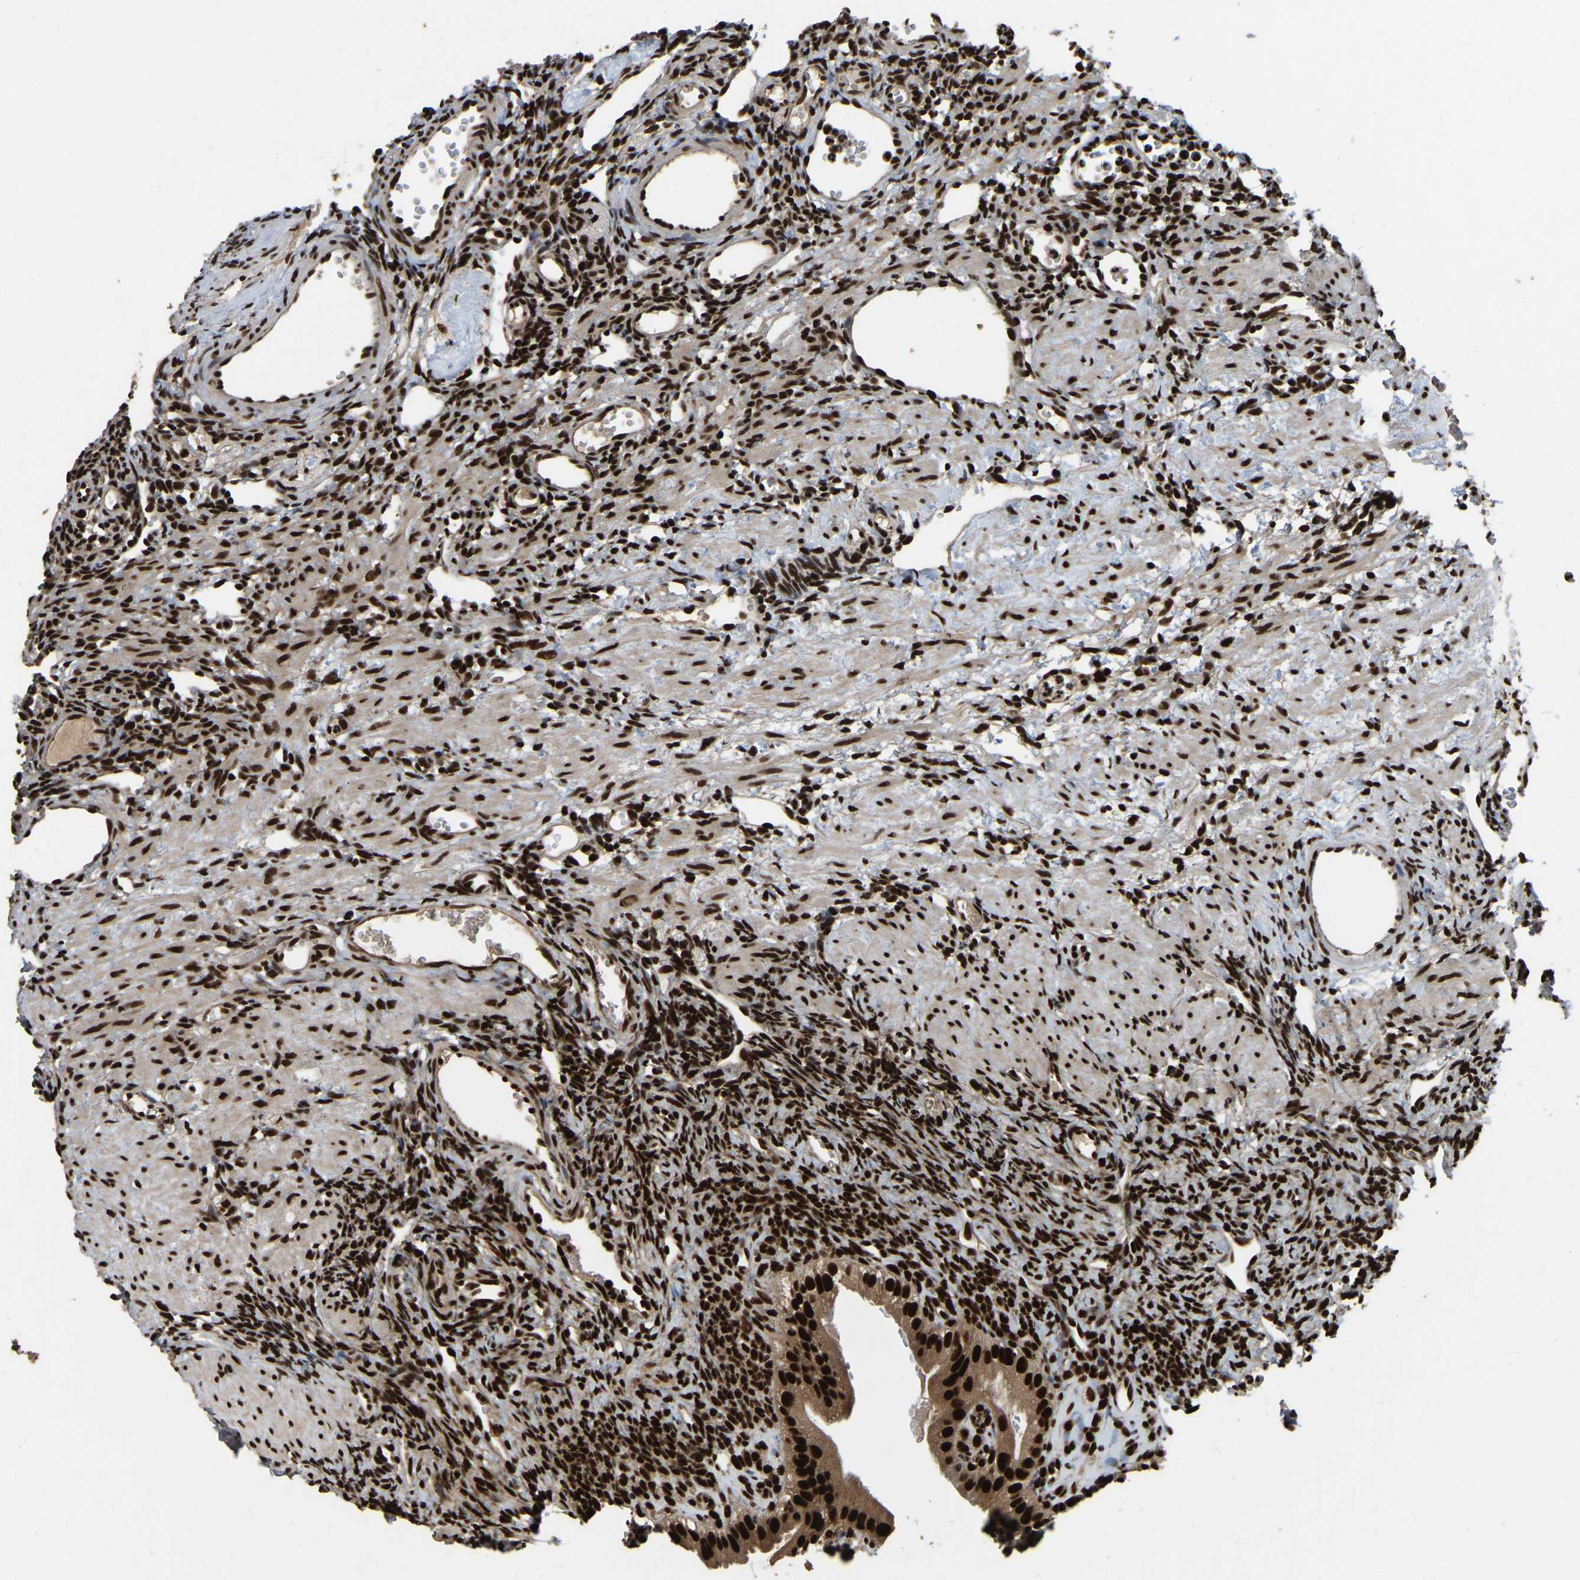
{"staining": {"intensity": "strong", "quantity": ">75%", "location": "cytoplasmic/membranous,nuclear"}, "tissue": "ovary", "cell_type": "Follicle cells", "image_type": "normal", "snomed": [{"axis": "morphology", "description": "Normal tissue, NOS"}, {"axis": "topography", "description": "Ovary"}], "caption": "Immunohistochemical staining of unremarkable ovary shows >75% levels of strong cytoplasmic/membranous,nuclear protein expression in approximately >75% of follicle cells. Immunohistochemistry stains the protein in brown and the nuclei are stained blue.", "gene": "TBL1XR1", "patient": {"sex": "female", "age": 33}}